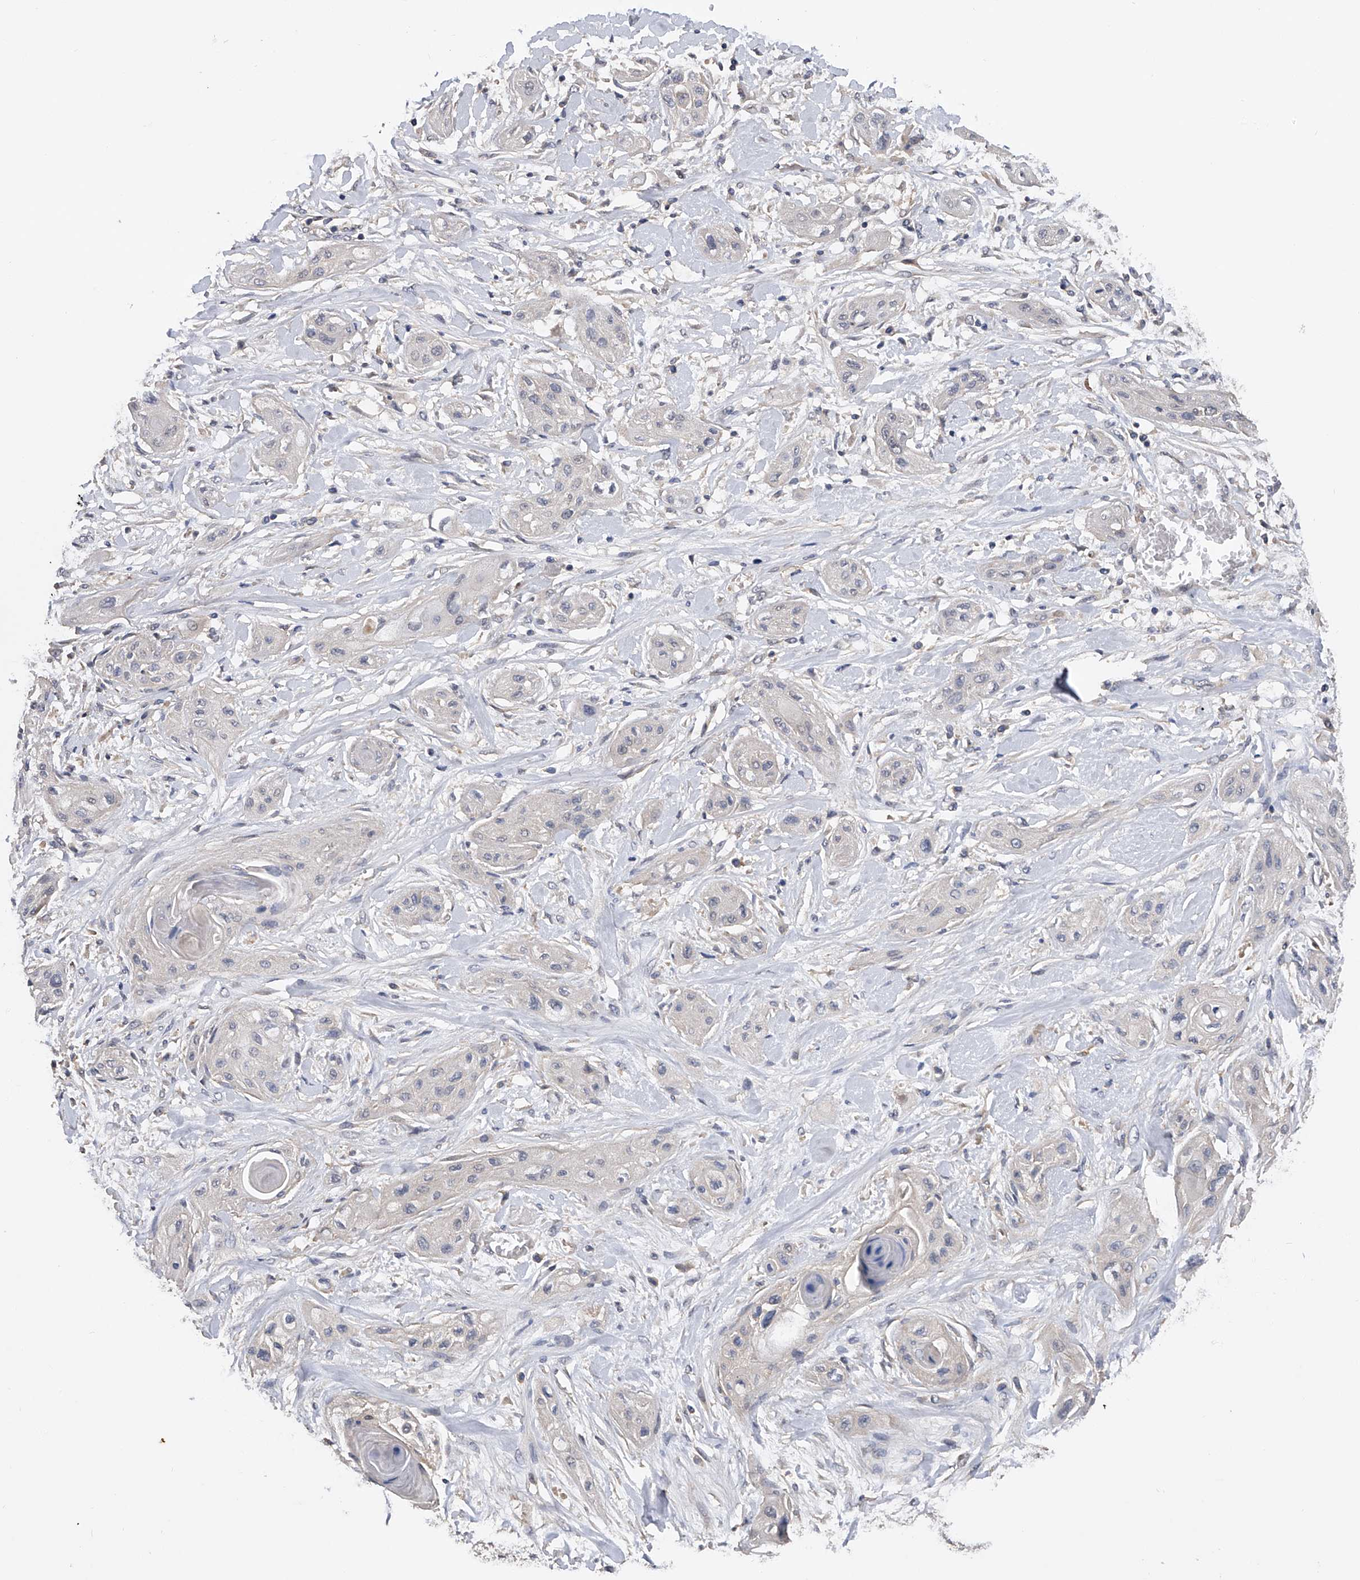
{"staining": {"intensity": "negative", "quantity": "none", "location": "none"}, "tissue": "lung cancer", "cell_type": "Tumor cells", "image_type": "cancer", "snomed": [{"axis": "morphology", "description": "Squamous cell carcinoma, NOS"}, {"axis": "topography", "description": "Lung"}], "caption": "Protein analysis of squamous cell carcinoma (lung) reveals no significant expression in tumor cells.", "gene": "CFAP298", "patient": {"sex": "female", "age": 47}}